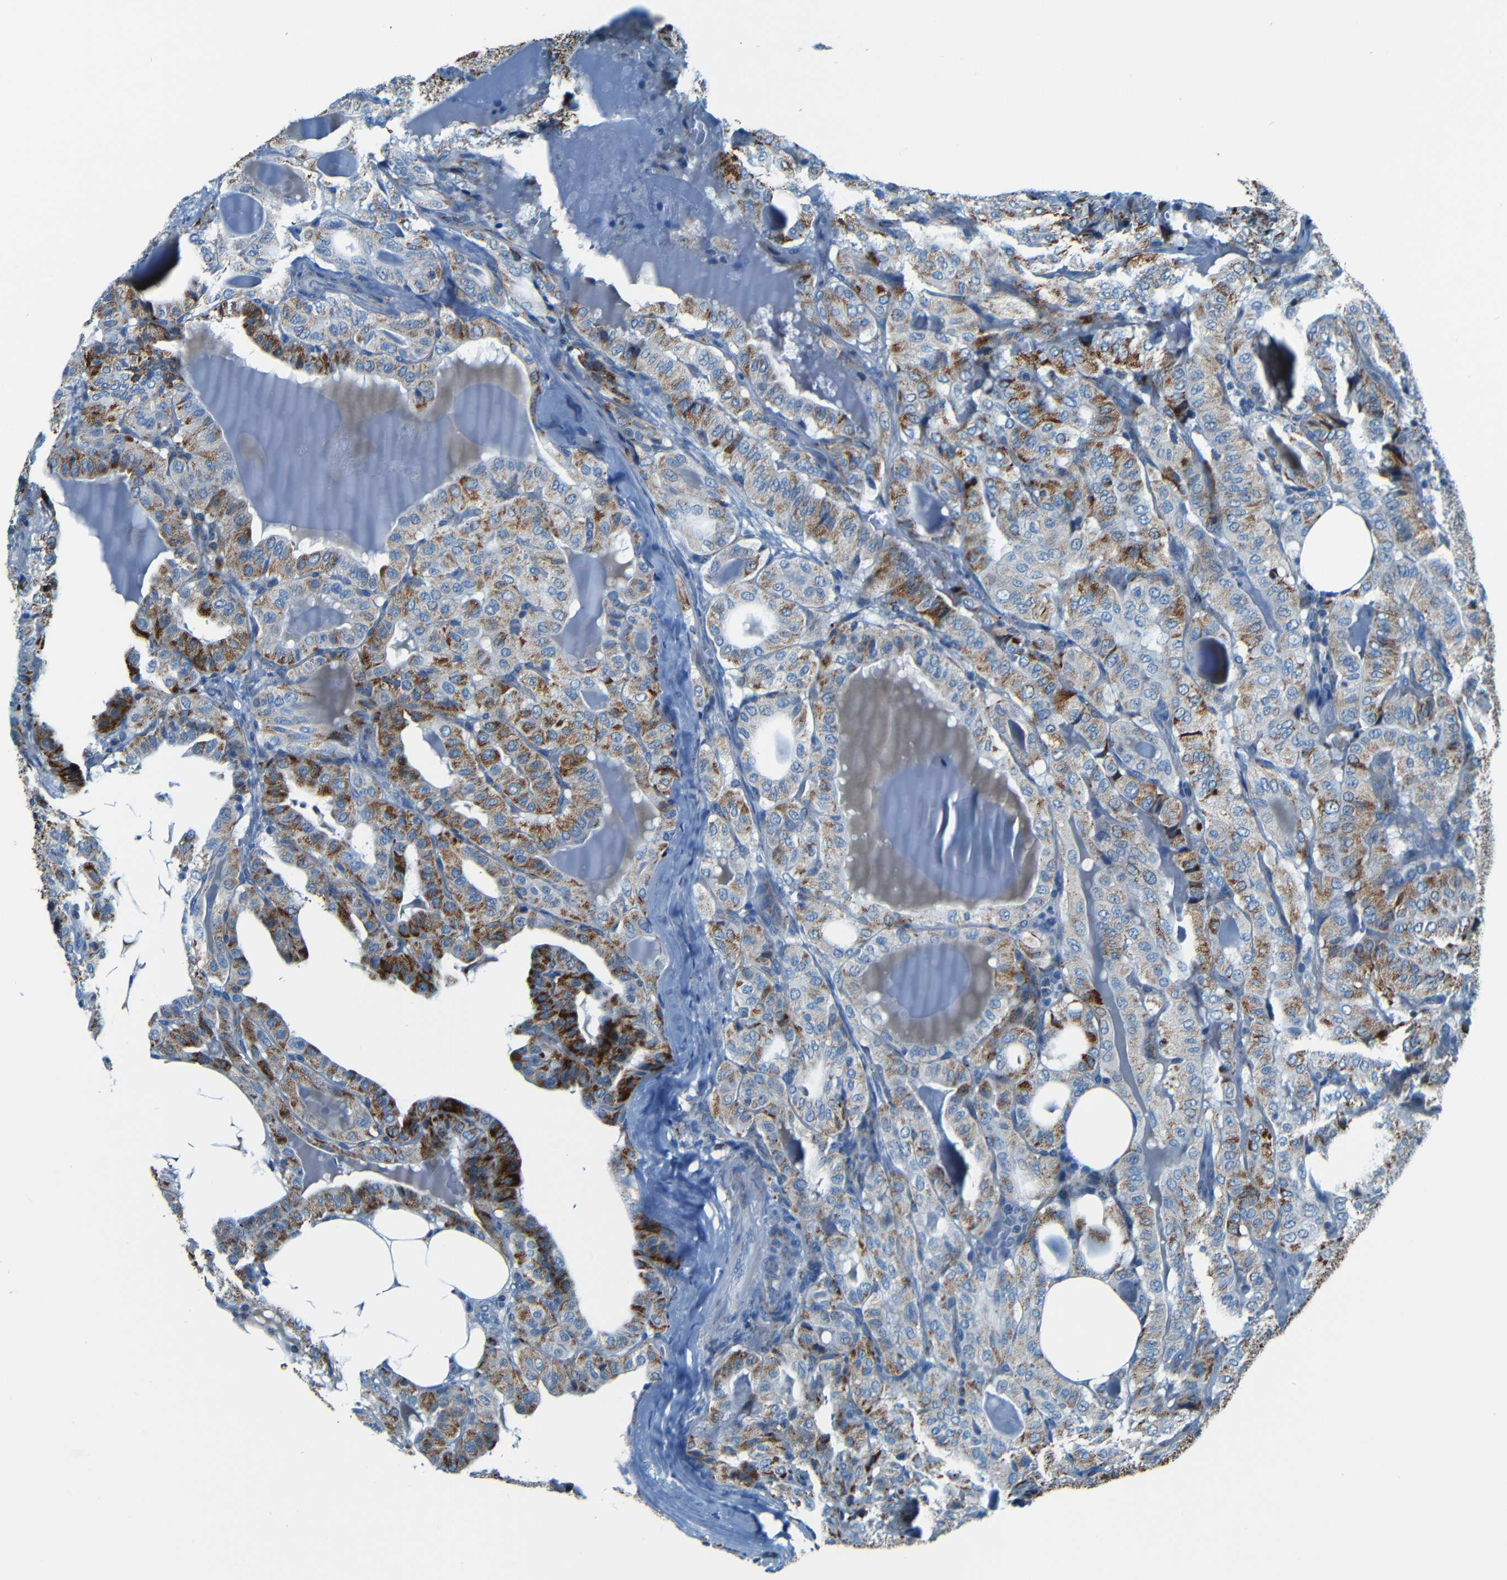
{"staining": {"intensity": "moderate", "quantity": "25%-75%", "location": "cytoplasmic/membranous"}, "tissue": "thyroid cancer", "cell_type": "Tumor cells", "image_type": "cancer", "snomed": [{"axis": "morphology", "description": "Papillary adenocarcinoma, NOS"}, {"axis": "topography", "description": "Thyroid gland"}], "caption": "Papillary adenocarcinoma (thyroid) stained for a protein (brown) shows moderate cytoplasmic/membranous positive expression in approximately 25%-75% of tumor cells.", "gene": "WSCD2", "patient": {"sex": "male", "age": 77}}